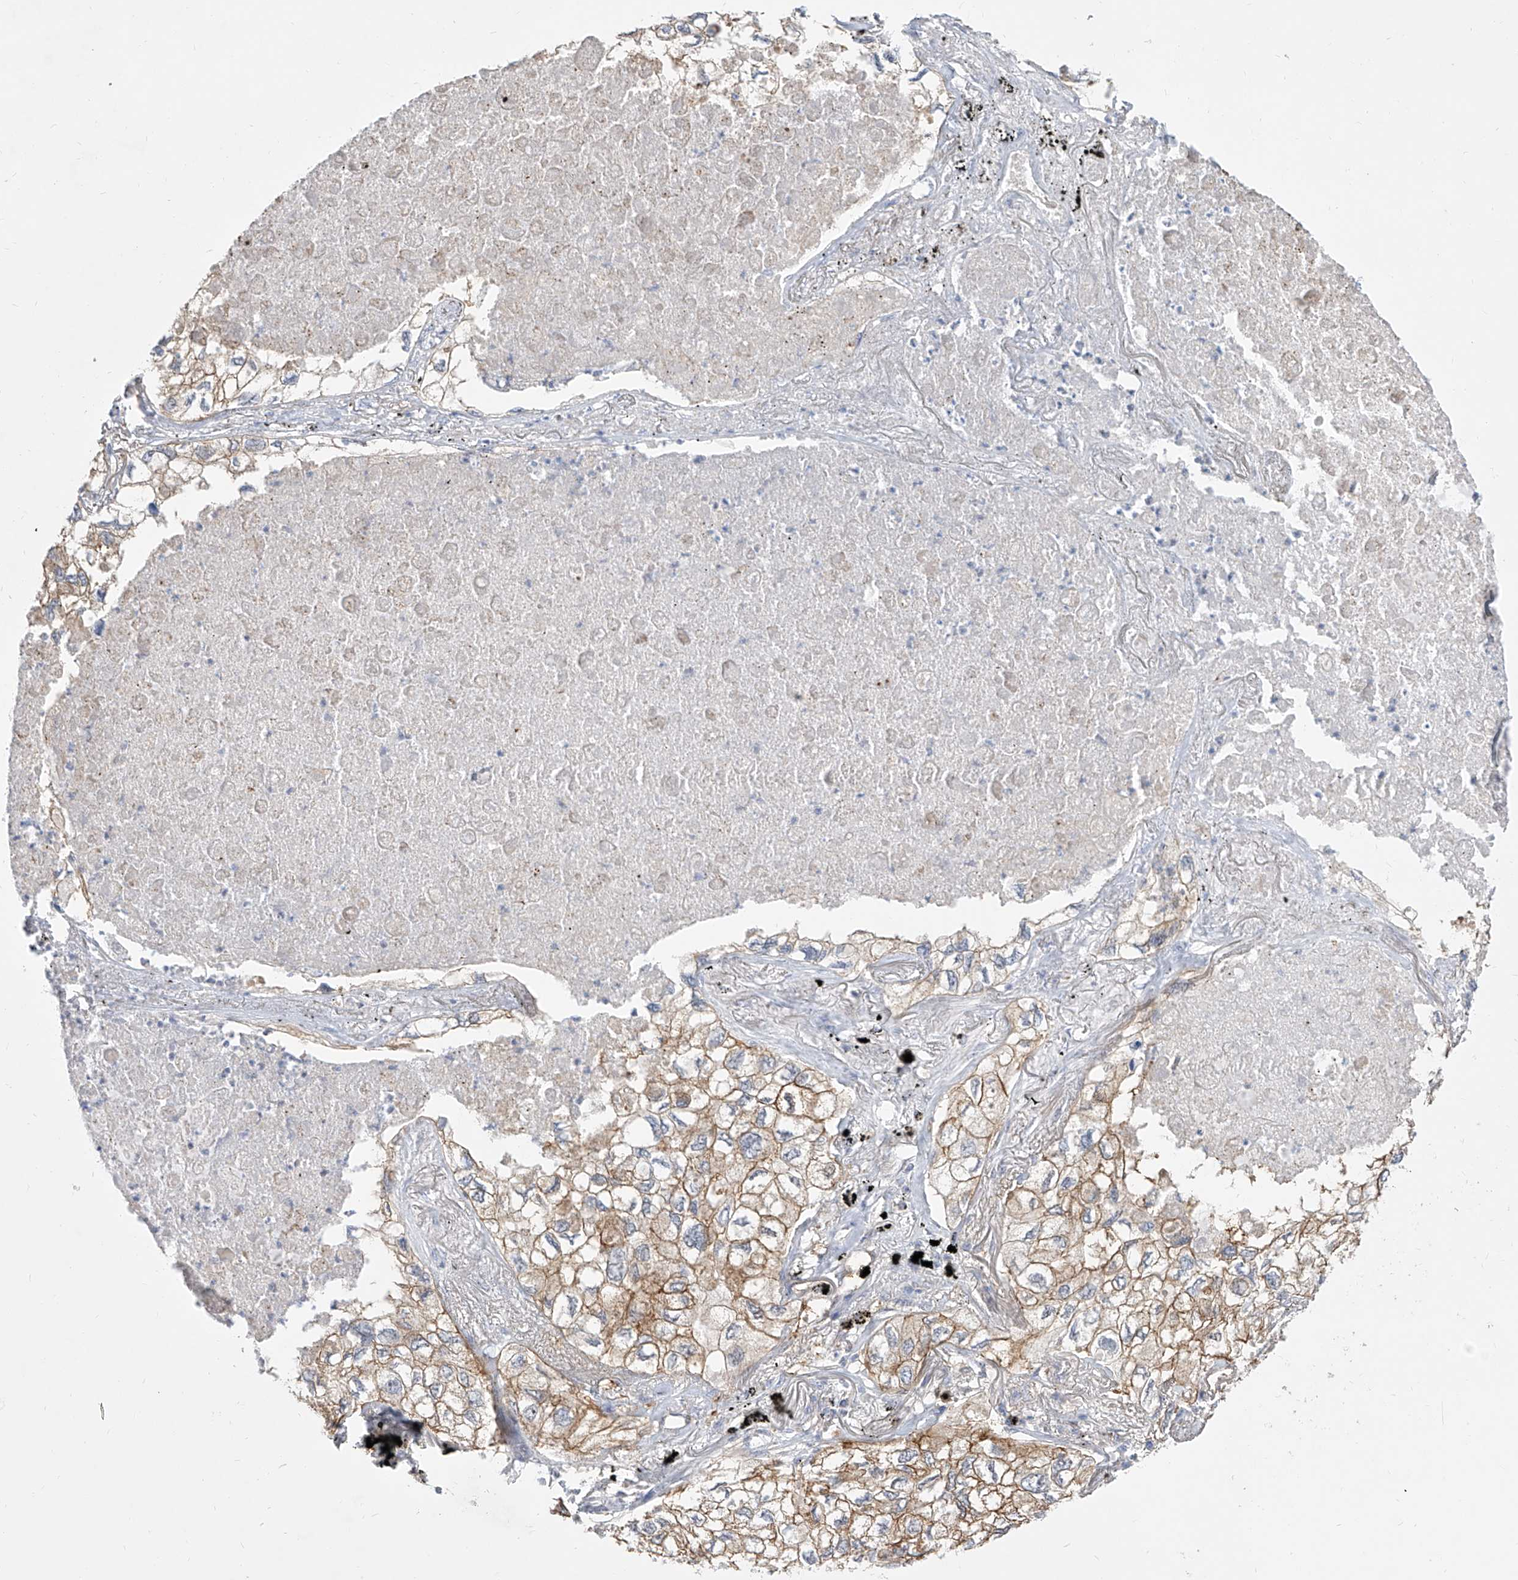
{"staining": {"intensity": "moderate", "quantity": "25%-75%", "location": "cytoplasmic/membranous"}, "tissue": "lung cancer", "cell_type": "Tumor cells", "image_type": "cancer", "snomed": [{"axis": "morphology", "description": "Adenocarcinoma, NOS"}, {"axis": "topography", "description": "Lung"}], "caption": "Tumor cells exhibit medium levels of moderate cytoplasmic/membranous expression in approximately 25%-75% of cells in adenocarcinoma (lung).", "gene": "LRRC1", "patient": {"sex": "male", "age": 65}}